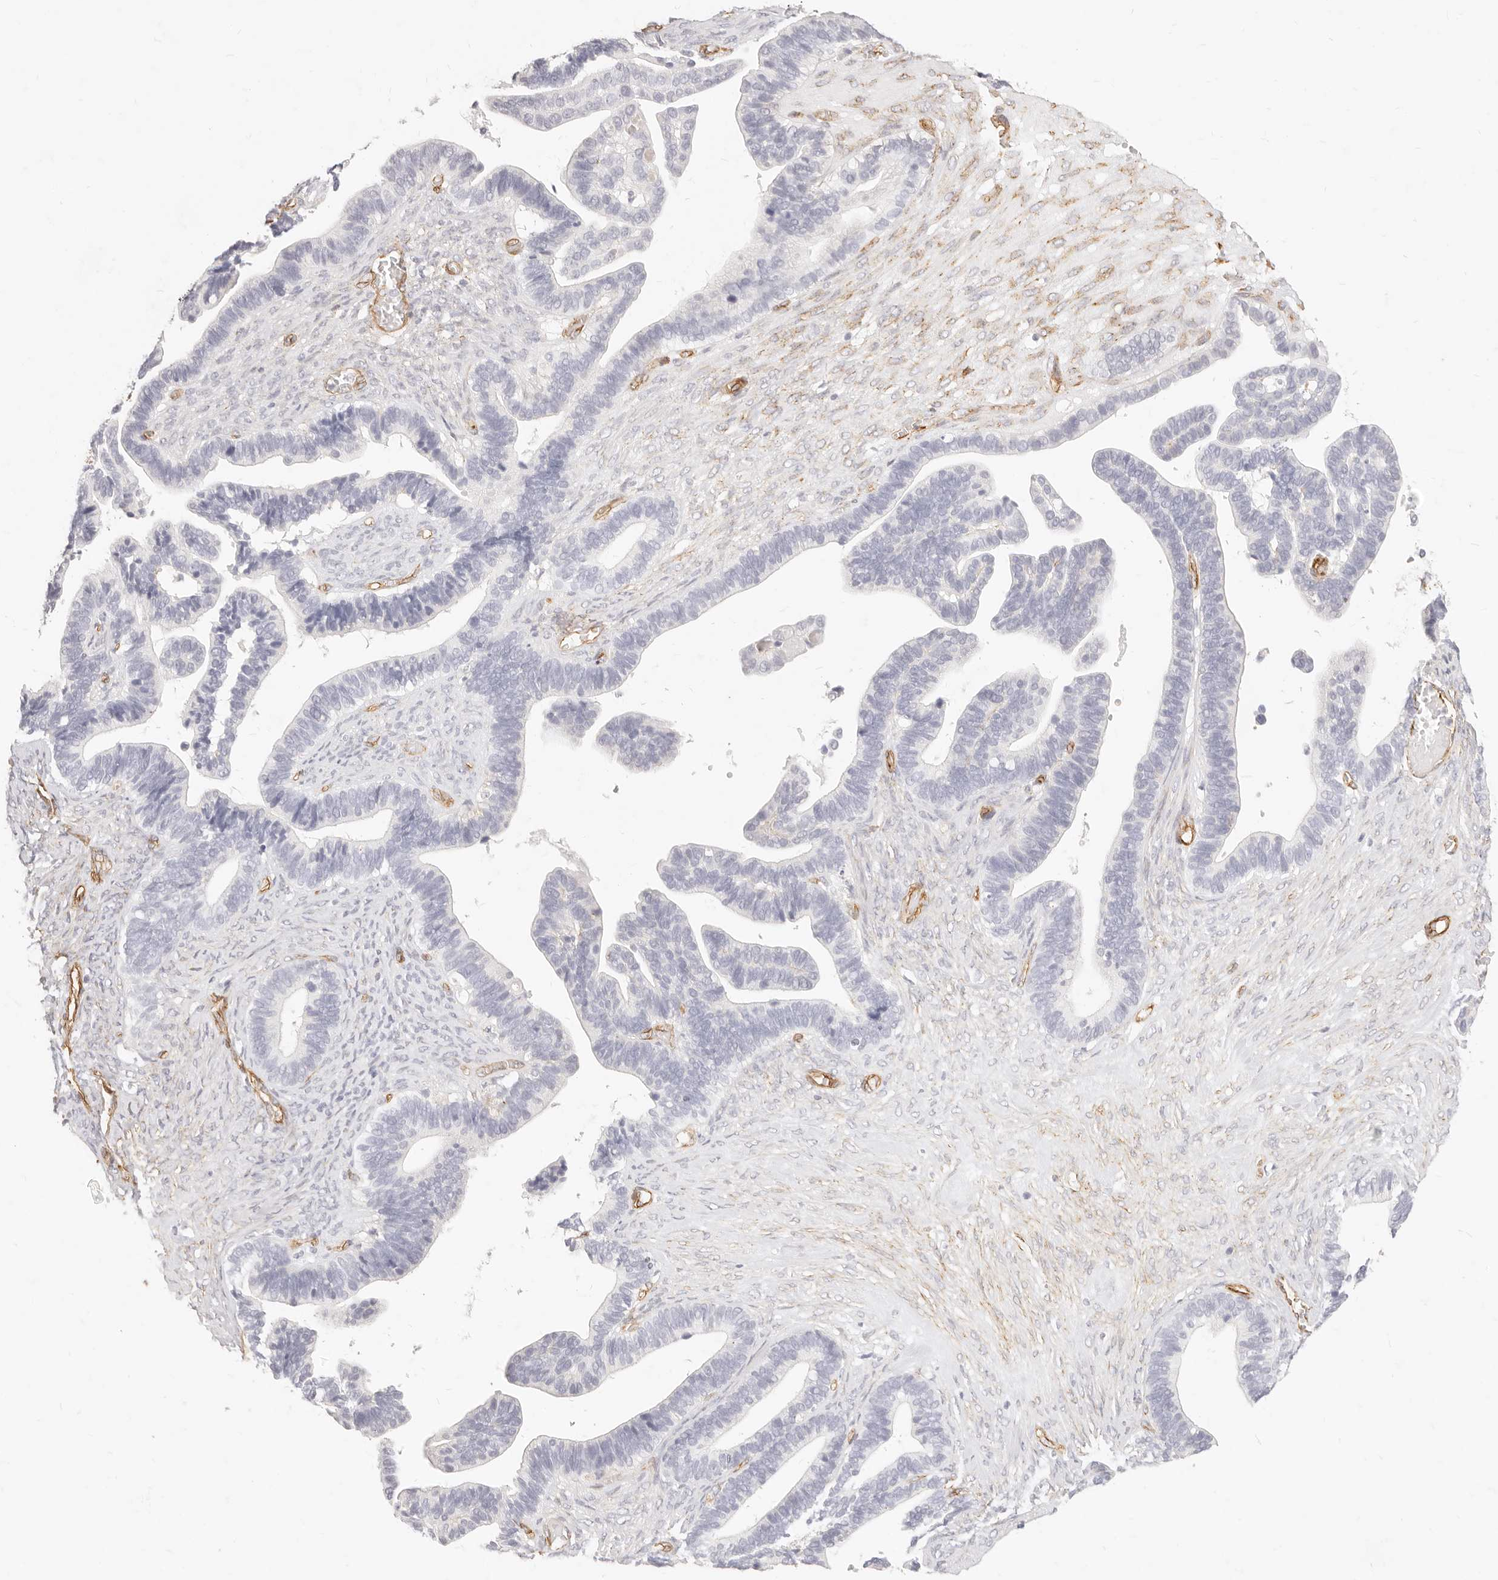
{"staining": {"intensity": "negative", "quantity": "none", "location": "none"}, "tissue": "ovarian cancer", "cell_type": "Tumor cells", "image_type": "cancer", "snomed": [{"axis": "morphology", "description": "Cystadenocarcinoma, serous, NOS"}, {"axis": "topography", "description": "Ovary"}], "caption": "A high-resolution micrograph shows immunohistochemistry (IHC) staining of ovarian cancer, which demonstrates no significant positivity in tumor cells. (Stains: DAB immunohistochemistry with hematoxylin counter stain, Microscopy: brightfield microscopy at high magnification).", "gene": "NUS1", "patient": {"sex": "female", "age": 56}}